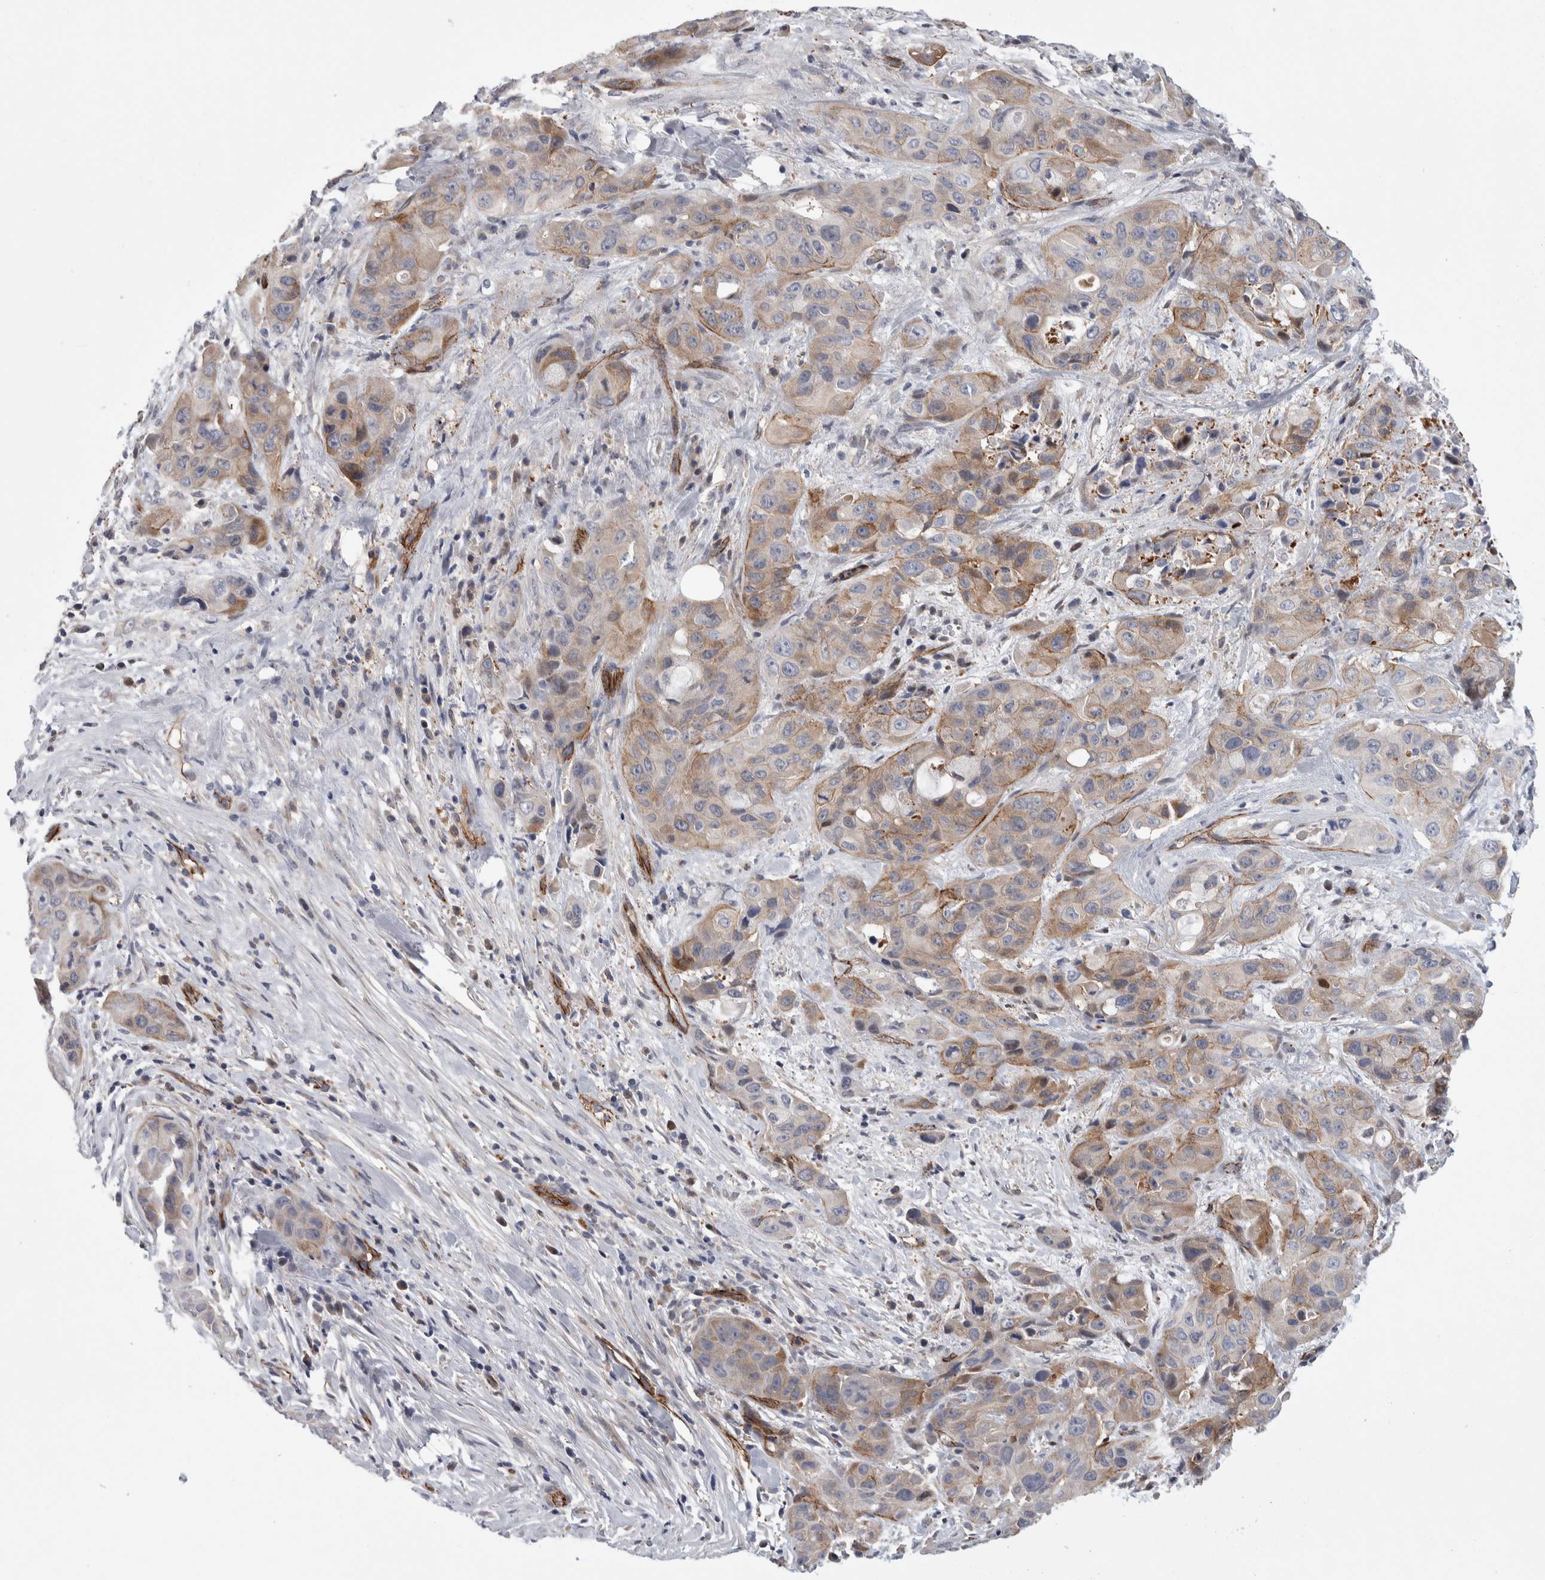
{"staining": {"intensity": "weak", "quantity": ">75%", "location": "cytoplasmic/membranous"}, "tissue": "pancreatic cancer", "cell_type": "Tumor cells", "image_type": "cancer", "snomed": [{"axis": "morphology", "description": "Adenocarcinoma, NOS"}, {"axis": "topography", "description": "Pancreas"}], "caption": "Immunohistochemistry photomicrograph of neoplastic tissue: adenocarcinoma (pancreatic) stained using immunohistochemistry exhibits low levels of weak protein expression localized specifically in the cytoplasmic/membranous of tumor cells, appearing as a cytoplasmic/membranous brown color.", "gene": "ZNF862", "patient": {"sex": "male", "age": 53}}